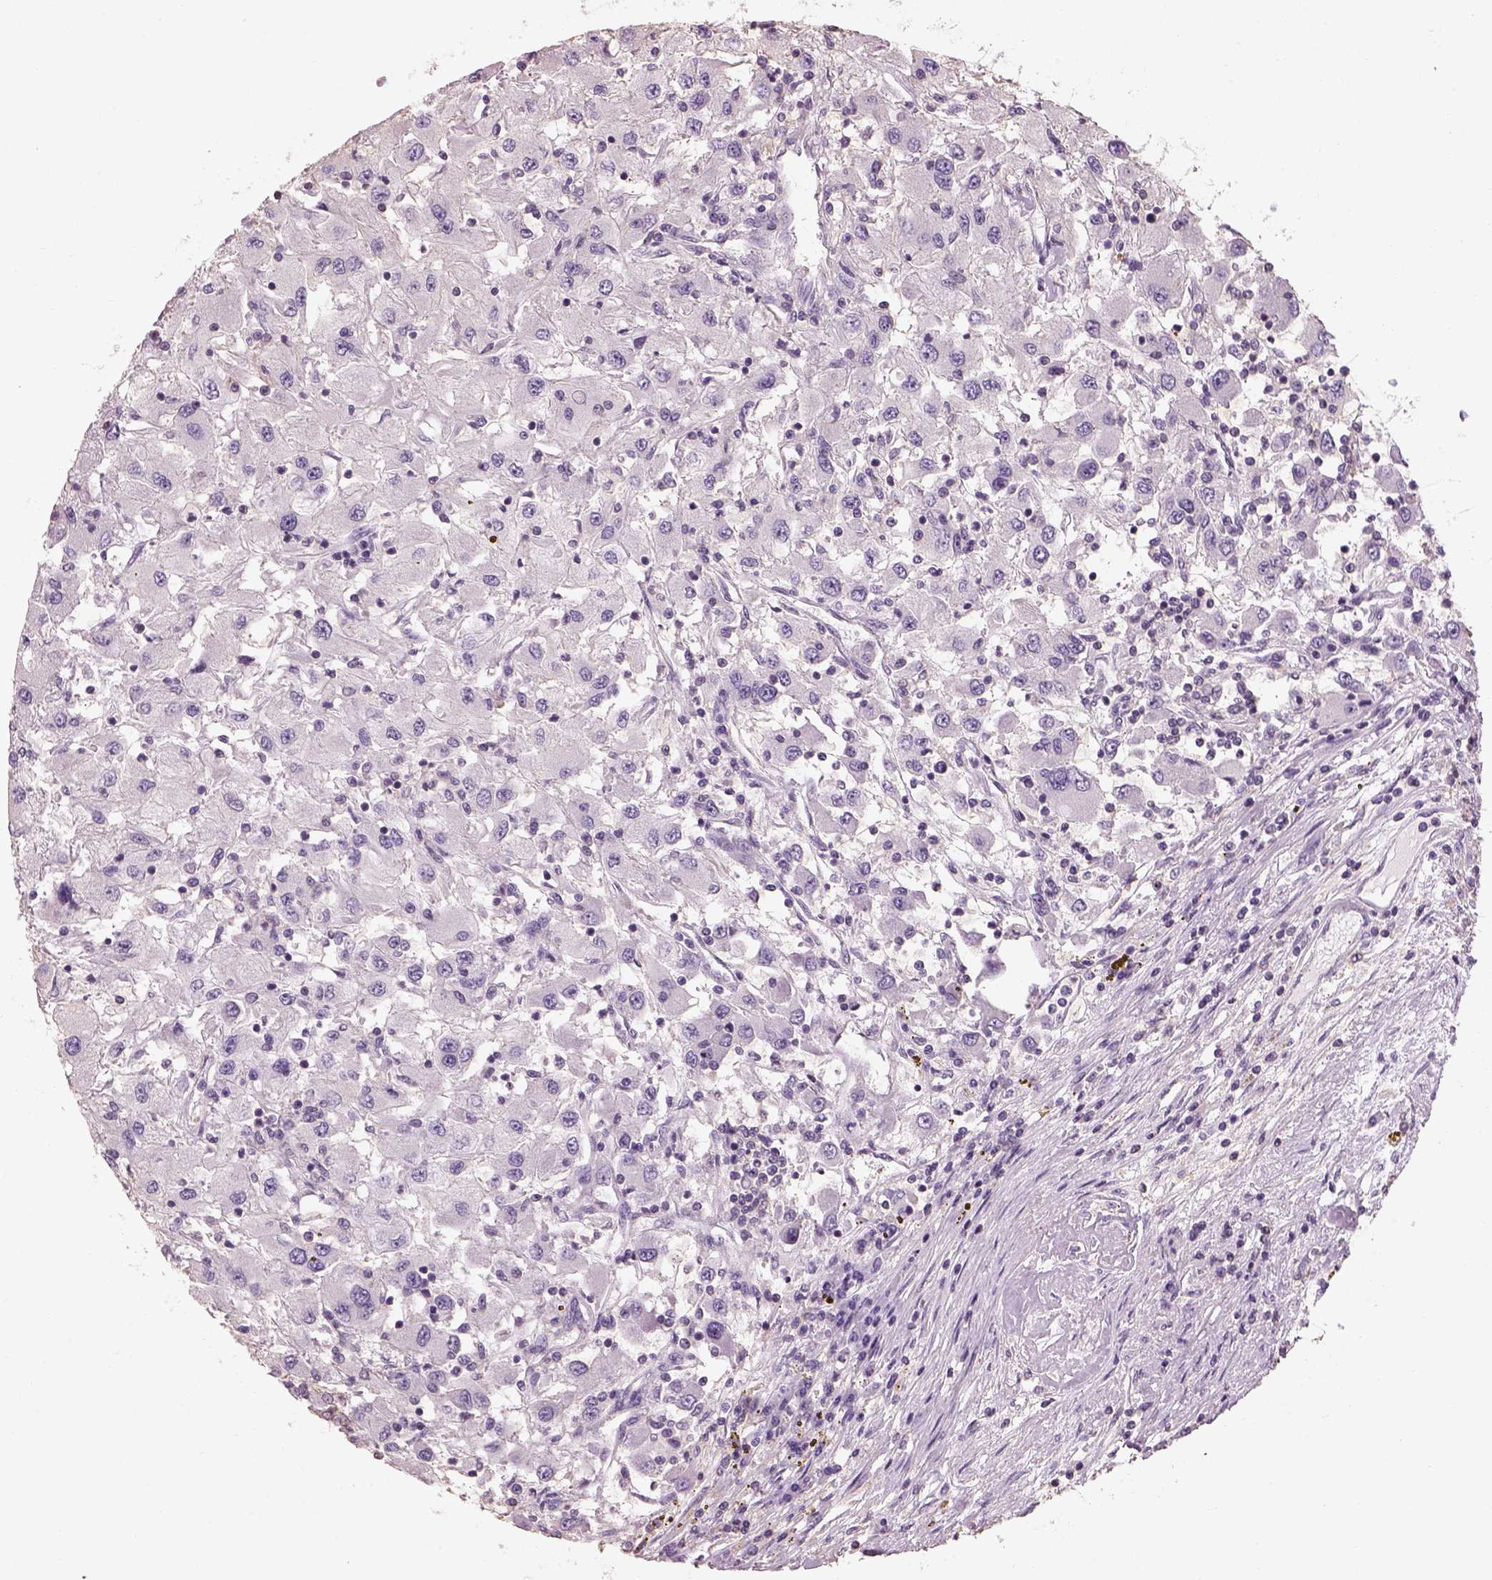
{"staining": {"intensity": "negative", "quantity": "none", "location": "none"}, "tissue": "renal cancer", "cell_type": "Tumor cells", "image_type": "cancer", "snomed": [{"axis": "morphology", "description": "Adenocarcinoma, NOS"}, {"axis": "topography", "description": "Kidney"}], "caption": "High power microscopy micrograph of an immunohistochemistry (IHC) photomicrograph of renal adenocarcinoma, revealing no significant staining in tumor cells.", "gene": "OTUD6A", "patient": {"sex": "female", "age": 67}}